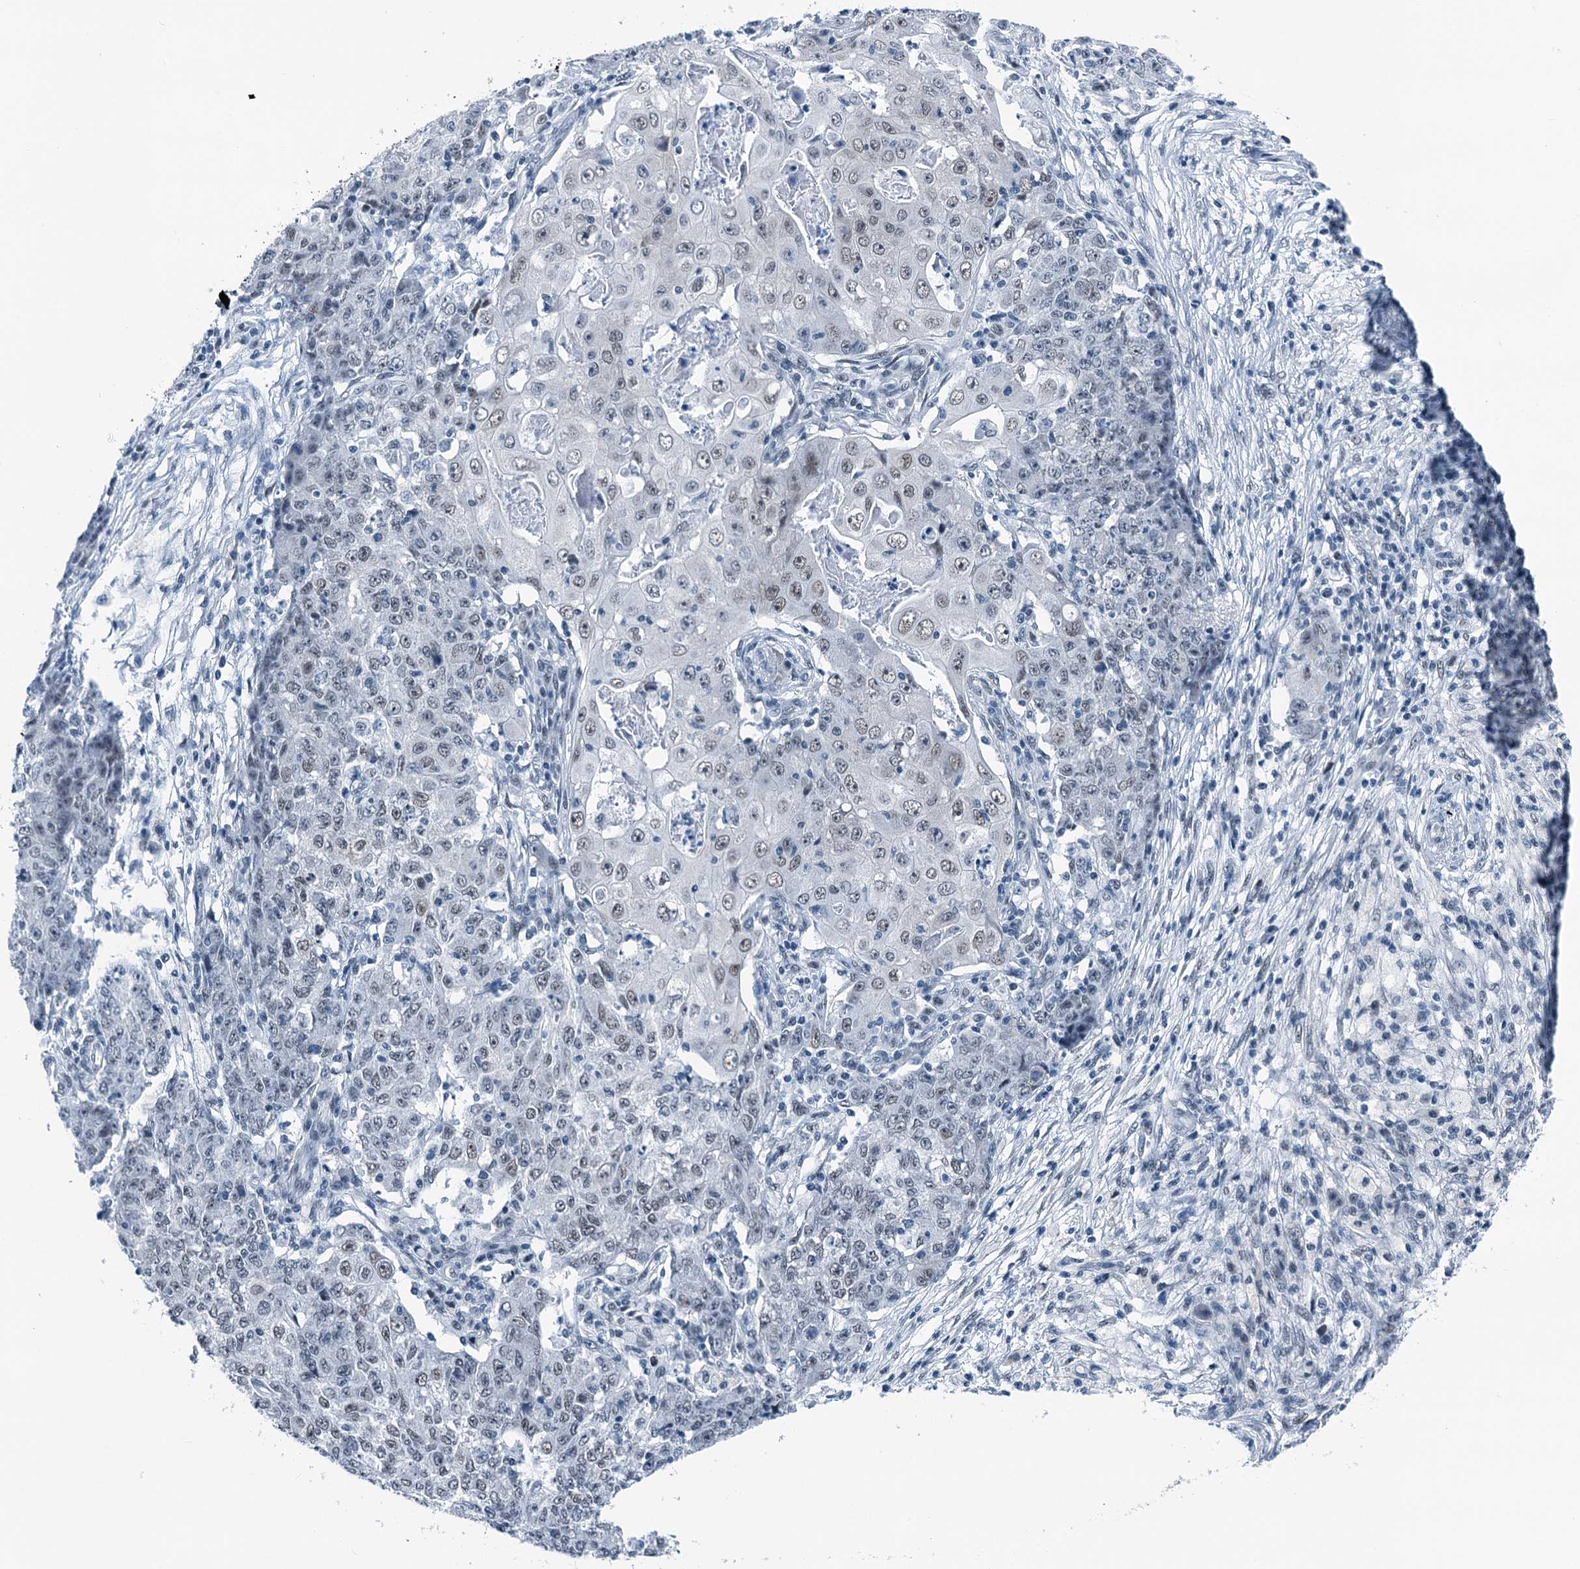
{"staining": {"intensity": "negative", "quantity": "none", "location": "none"}, "tissue": "ovarian cancer", "cell_type": "Tumor cells", "image_type": "cancer", "snomed": [{"axis": "morphology", "description": "Carcinoma, endometroid"}, {"axis": "topography", "description": "Ovary"}], "caption": "Ovarian endometroid carcinoma stained for a protein using immunohistochemistry displays no expression tumor cells.", "gene": "TRPT1", "patient": {"sex": "female", "age": 42}}